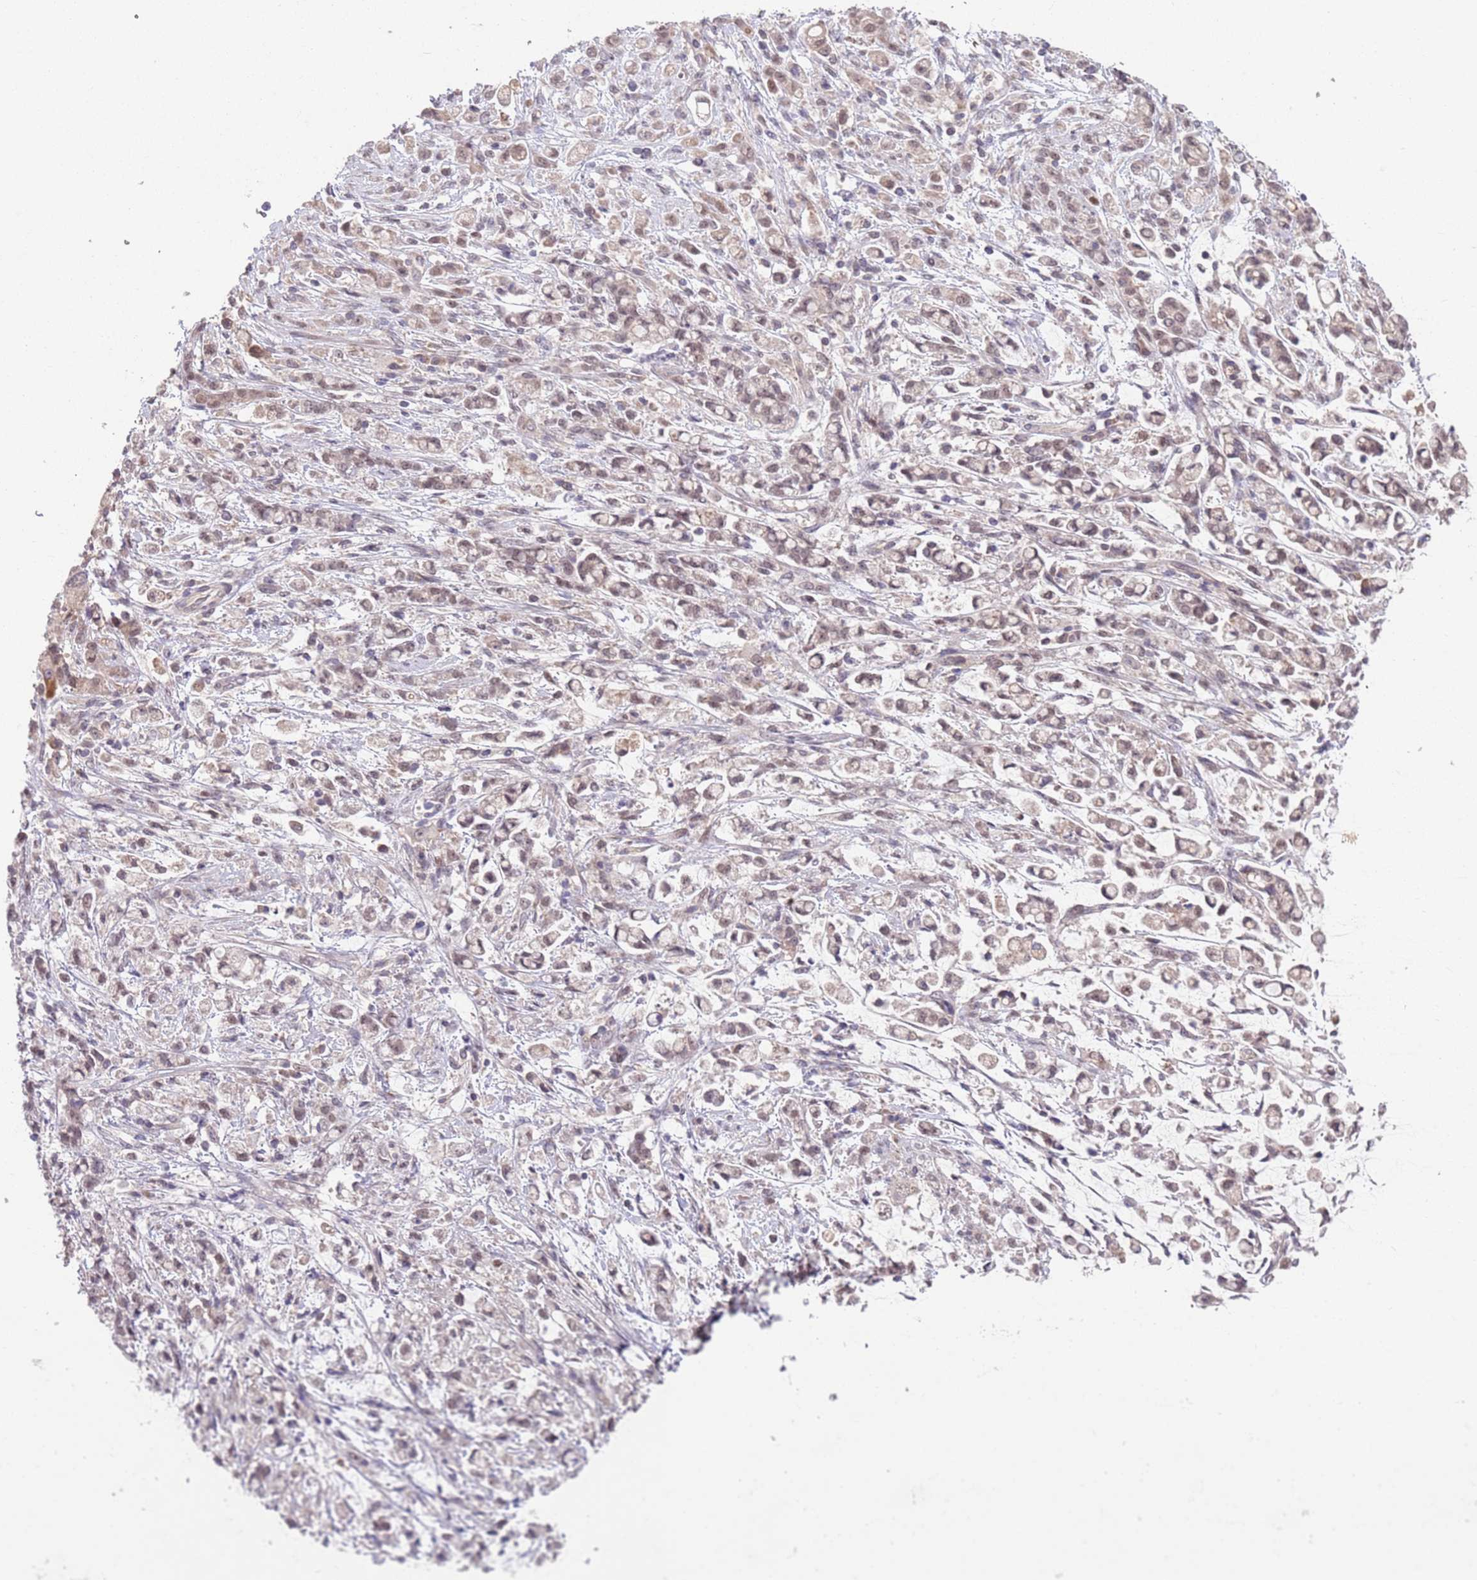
{"staining": {"intensity": "moderate", "quantity": "<25%", "location": "cytoplasmic/membranous,nuclear"}, "tissue": "stomach cancer", "cell_type": "Tumor cells", "image_type": "cancer", "snomed": [{"axis": "morphology", "description": "Adenocarcinoma, NOS"}, {"axis": "topography", "description": "Stomach"}], "caption": "Immunohistochemical staining of human adenocarcinoma (stomach) displays moderate cytoplasmic/membranous and nuclear protein staining in approximately <25% of tumor cells.", "gene": "MEI1", "patient": {"sex": "female", "age": 60}}